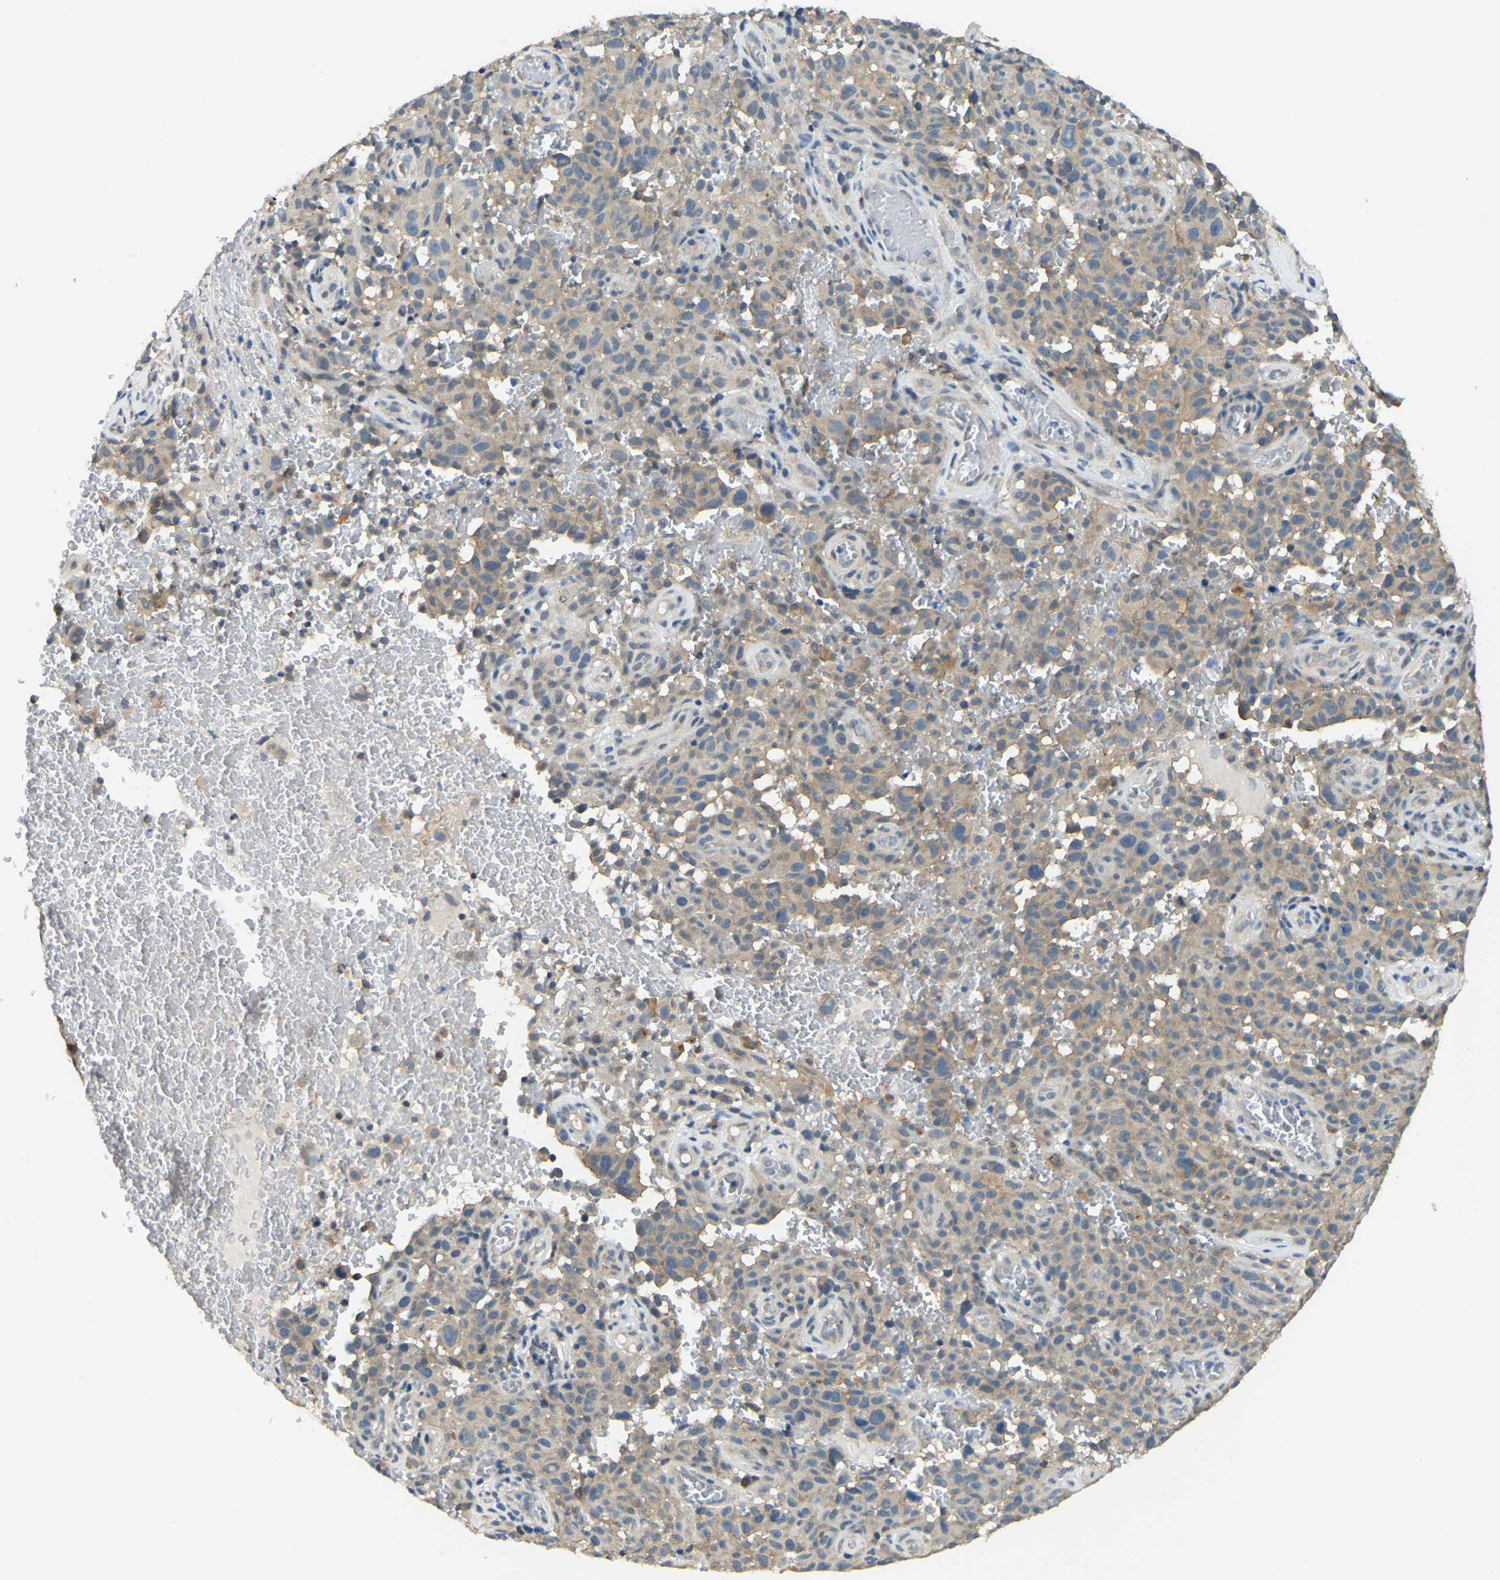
{"staining": {"intensity": "weak", "quantity": "<25%", "location": "cytoplasmic/membranous"}, "tissue": "melanoma", "cell_type": "Tumor cells", "image_type": "cancer", "snomed": [{"axis": "morphology", "description": "Malignant melanoma, NOS"}, {"axis": "topography", "description": "Skin"}], "caption": "Melanoma was stained to show a protein in brown. There is no significant expression in tumor cells.", "gene": "AHNAK", "patient": {"sex": "female", "age": 82}}